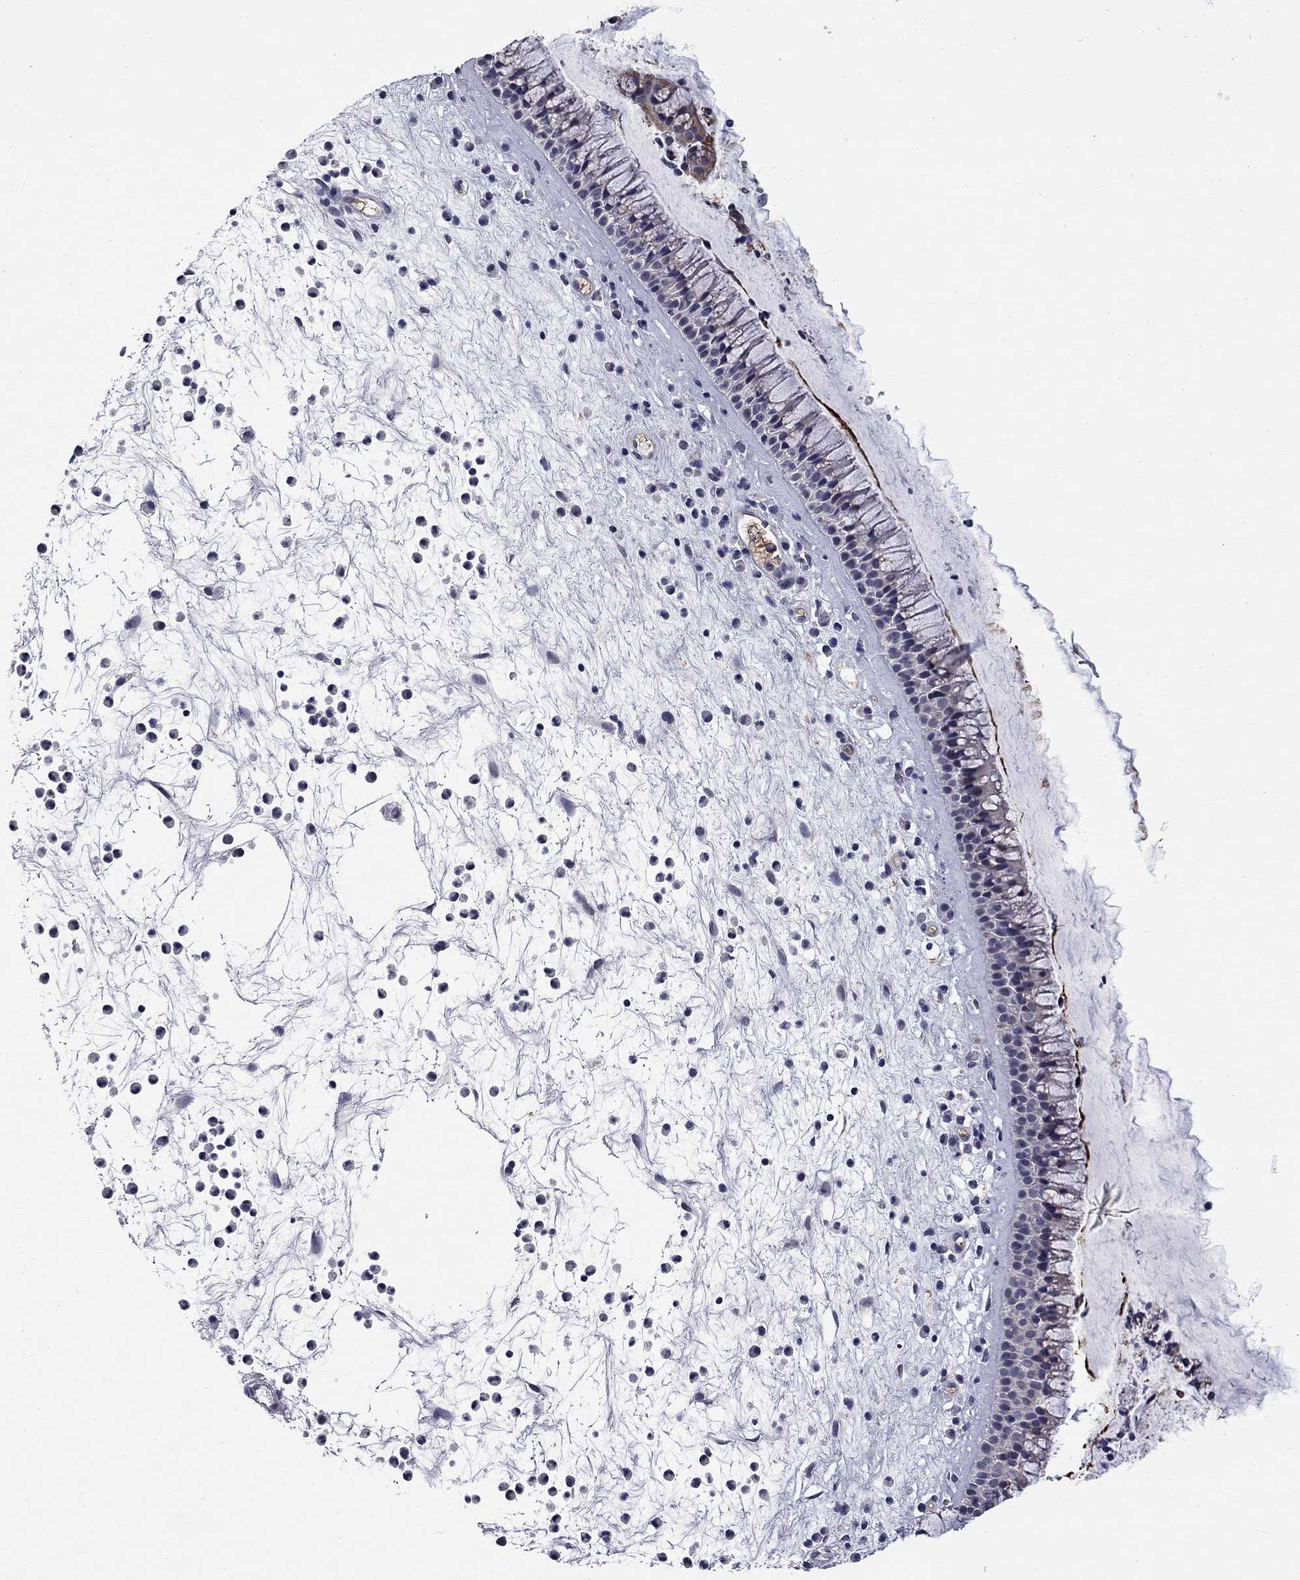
{"staining": {"intensity": "negative", "quantity": "none", "location": "none"}, "tissue": "nasopharynx", "cell_type": "Respiratory epithelial cells", "image_type": "normal", "snomed": [{"axis": "morphology", "description": "Normal tissue, NOS"}, {"axis": "topography", "description": "Nasopharynx"}], "caption": "Immunohistochemistry of benign human nasopharynx shows no positivity in respiratory epithelial cells.", "gene": "HTR4", "patient": {"sex": "male", "age": 77}}